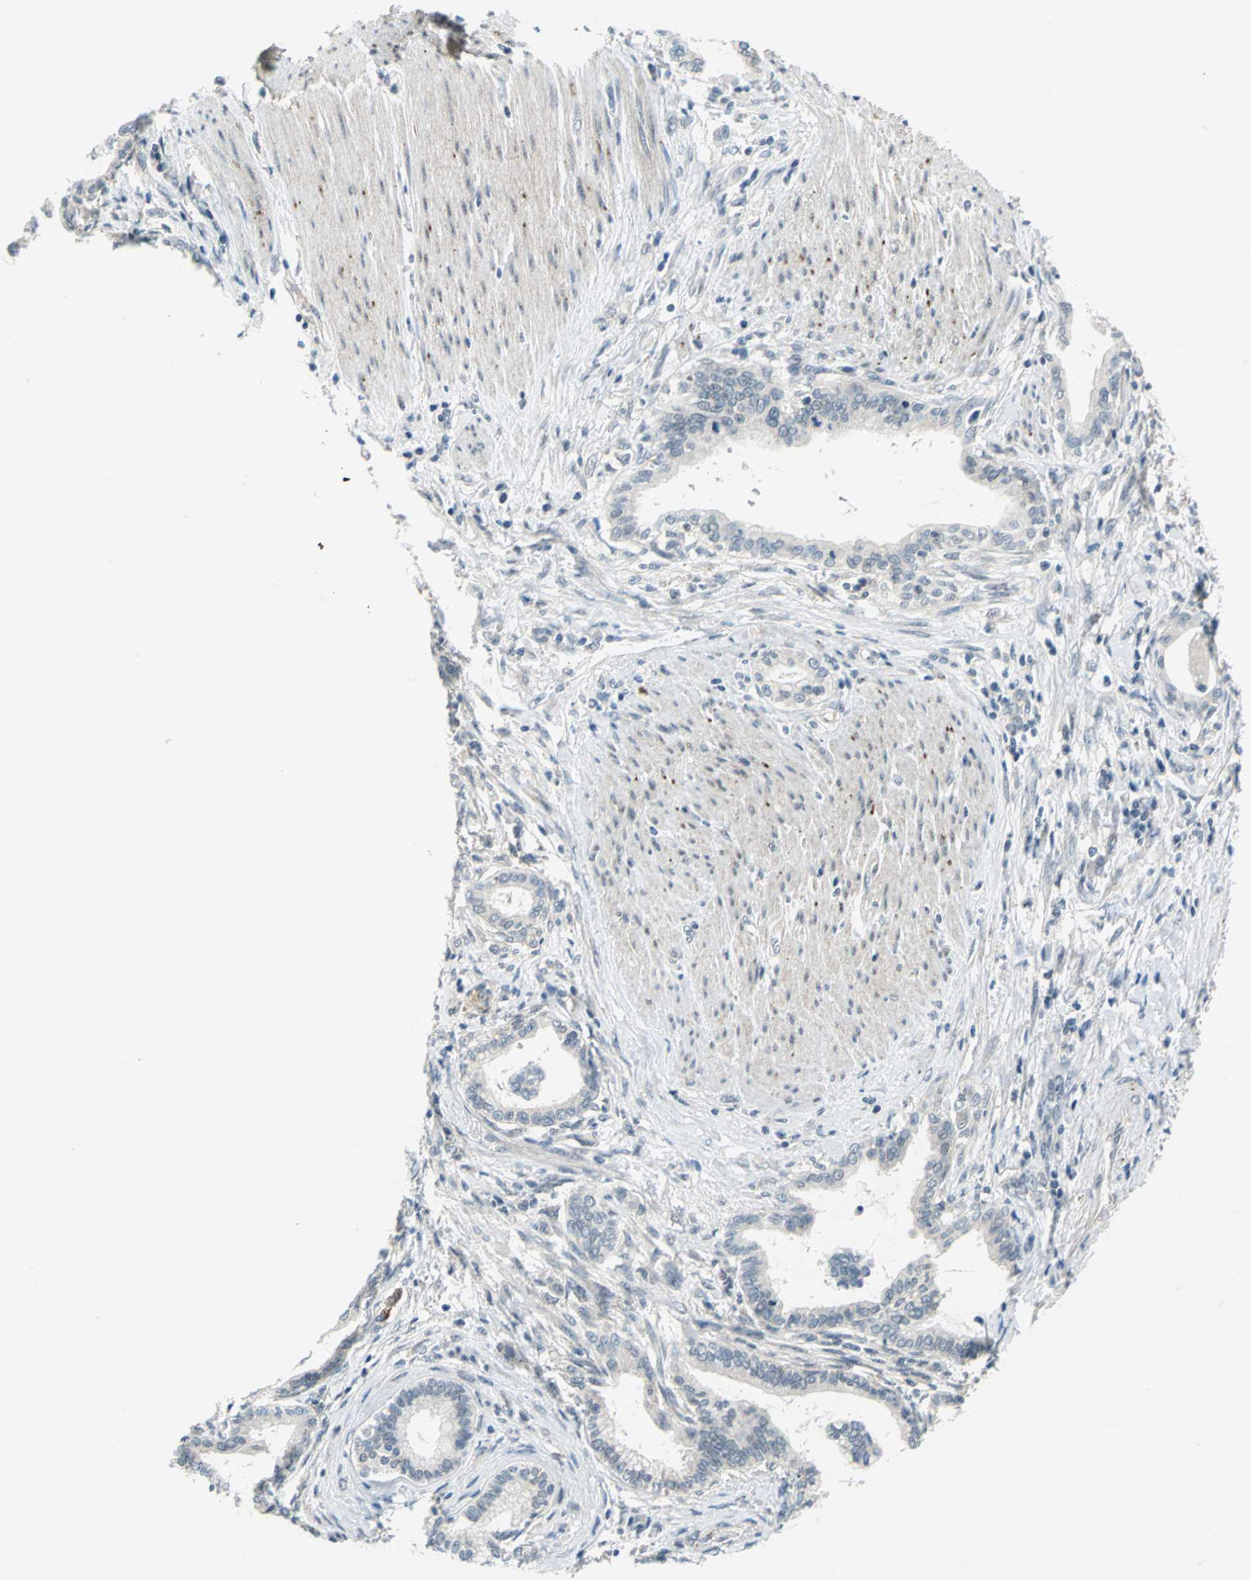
{"staining": {"intensity": "negative", "quantity": "none", "location": "none"}, "tissue": "pancreatic cancer", "cell_type": "Tumor cells", "image_type": "cancer", "snomed": [{"axis": "morphology", "description": "Adenocarcinoma, NOS"}, {"axis": "topography", "description": "Pancreas"}], "caption": "The micrograph reveals no staining of tumor cells in pancreatic adenocarcinoma.", "gene": "PIN1", "patient": {"sex": "female", "age": 64}}